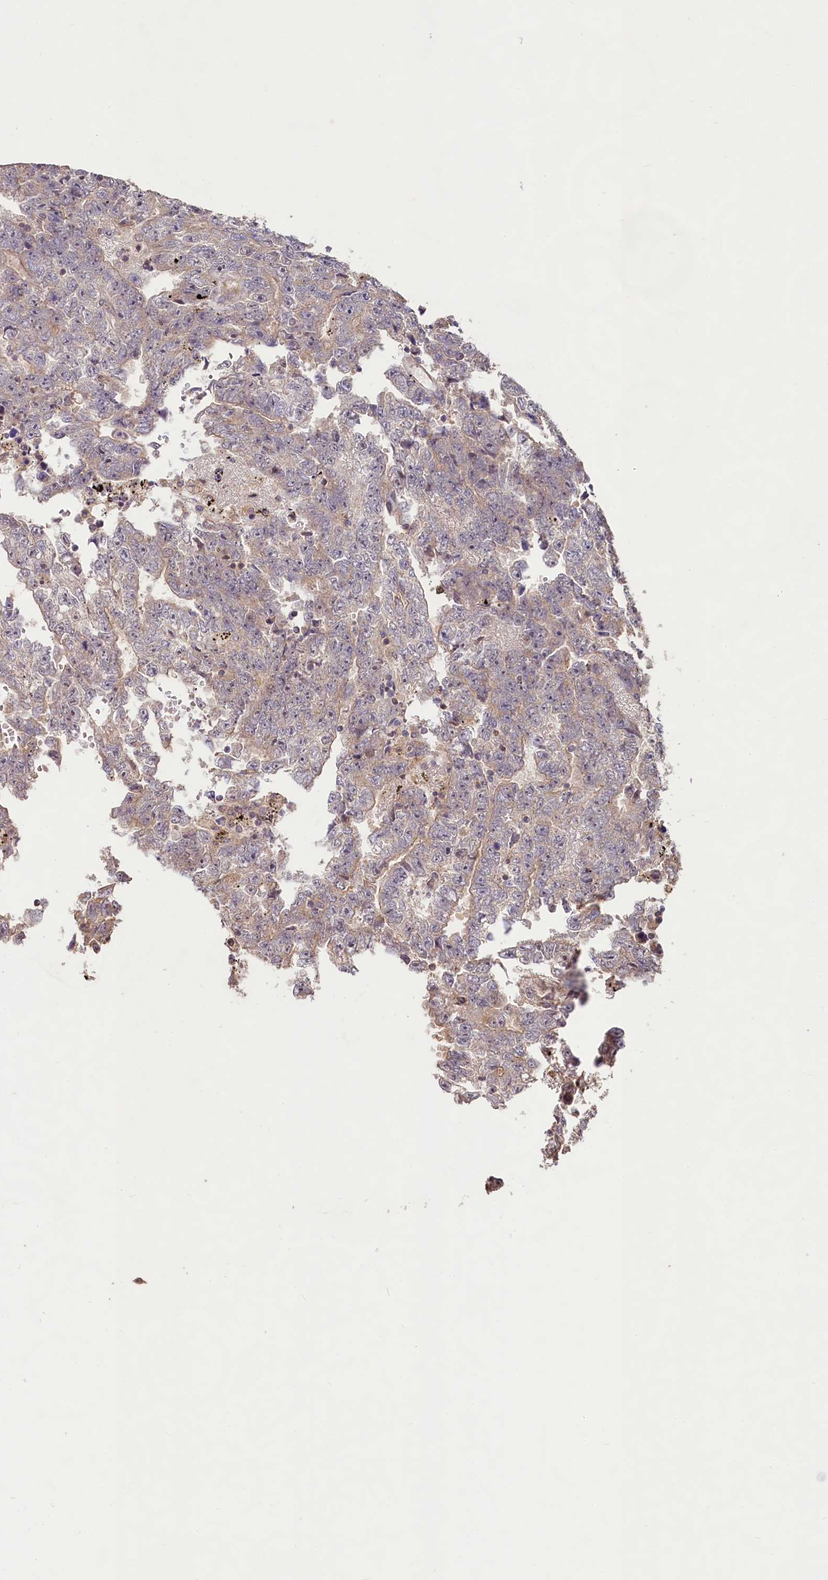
{"staining": {"intensity": "weak", "quantity": "<25%", "location": "nuclear"}, "tissue": "testis cancer", "cell_type": "Tumor cells", "image_type": "cancer", "snomed": [{"axis": "morphology", "description": "Carcinoma, Embryonal, NOS"}, {"axis": "topography", "description": "Testis"}], "caption": "Immunohistochemical staining of testis embryonal carcinoma shows no significant positivity in tumor cells.", "gene": "RRP8", "patient": {"sex": "male", "age": 25}}